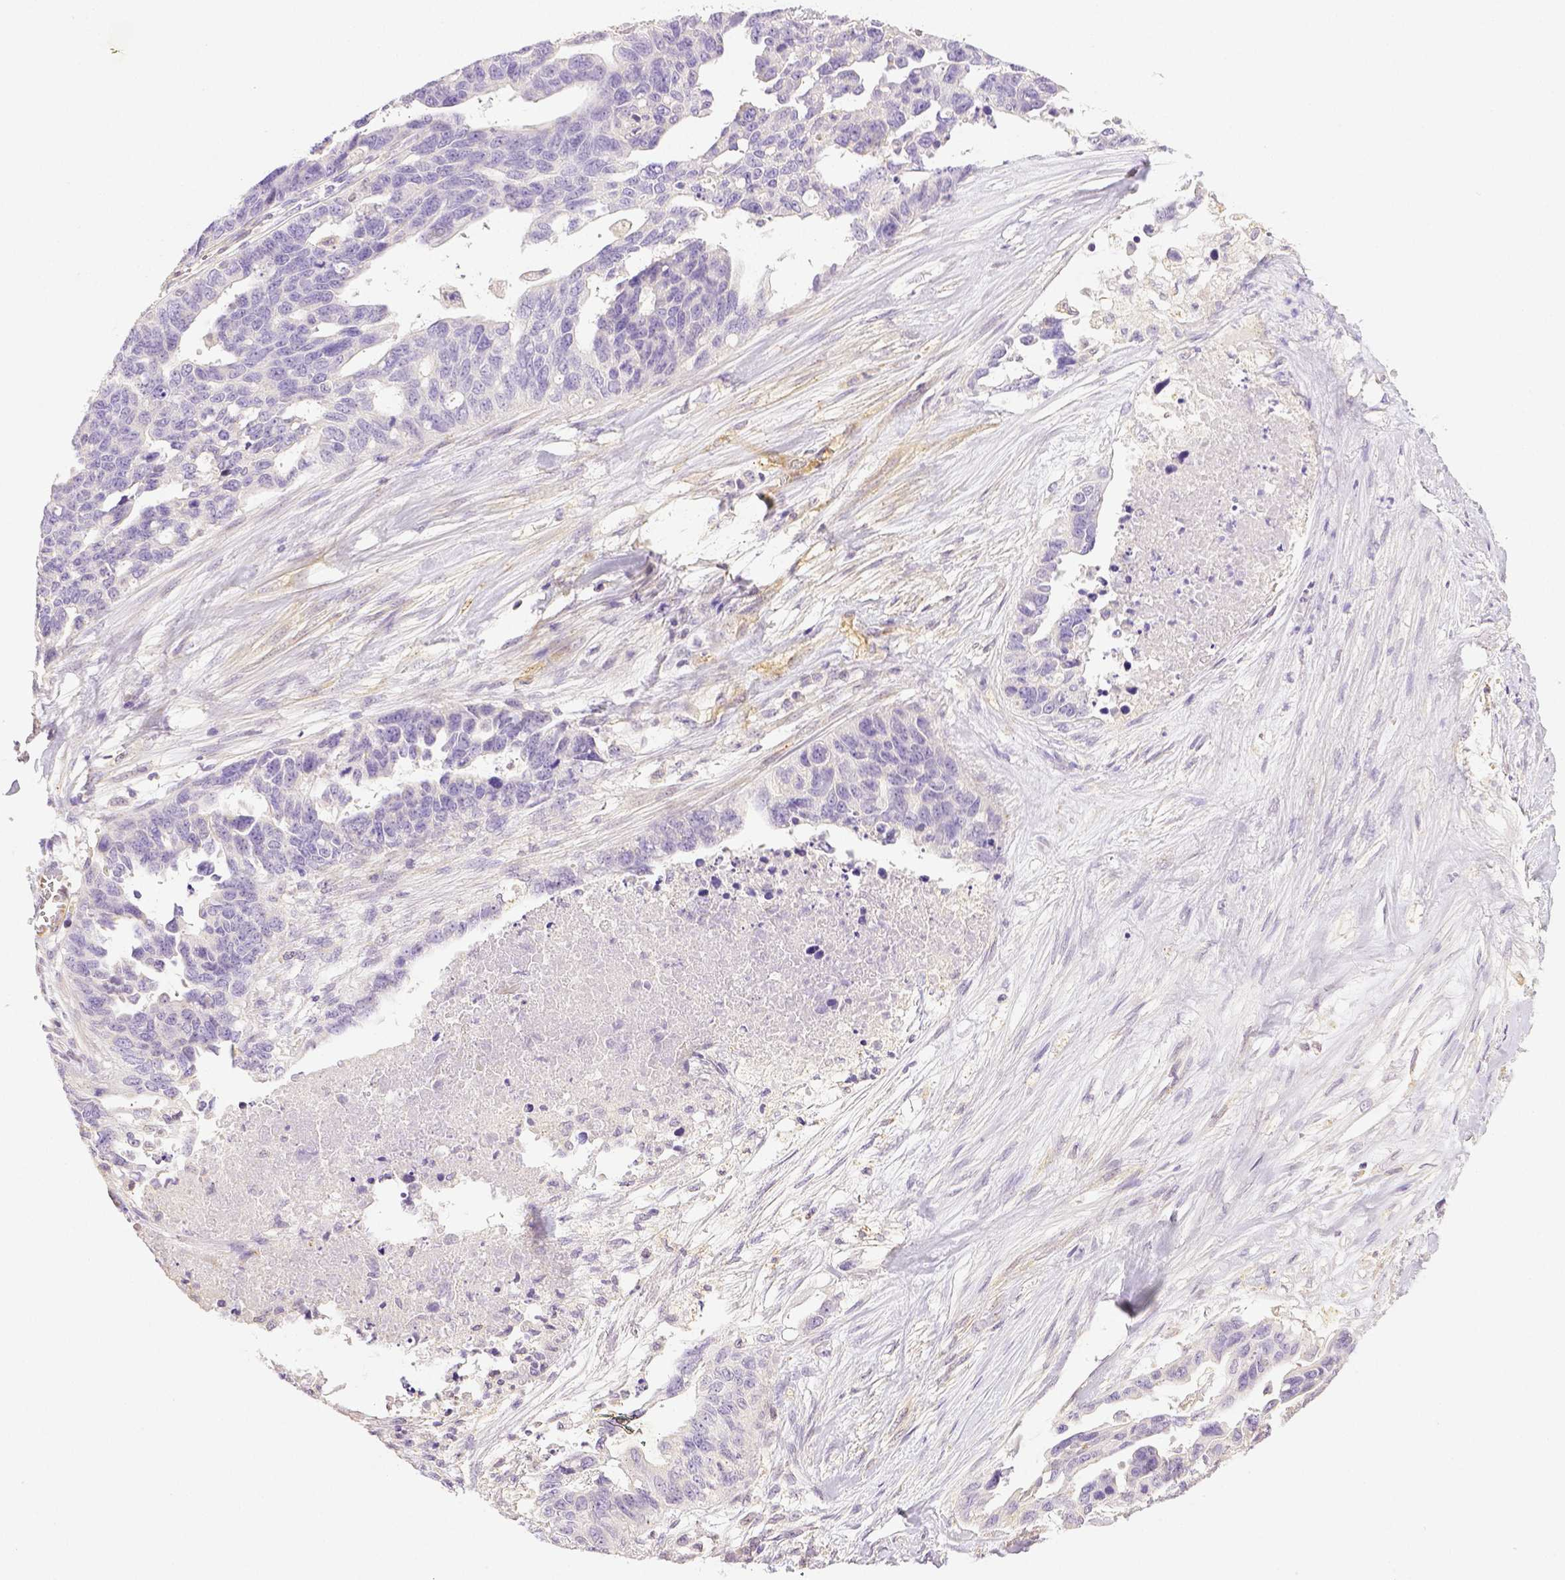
{"staining": {"intensity": "negative", "quantity": "none", "location": "none"}, "tissue": "ovarian cancer", "cell_type": "Tumor cells", "image_type": "cancer", "snomed": [{"axis": "morphology", "description": "Cystadenocarcinoma, serous, NOS"}, {"axis": "topography", "description": "Ovary"}], "caption": "Human ovarian serous cystadenocarcinoma stained for a protein using IHC exhibits no expression in tumor cells.", "gene": "THY1", "patient": {"sex": "female", "age": 69}}